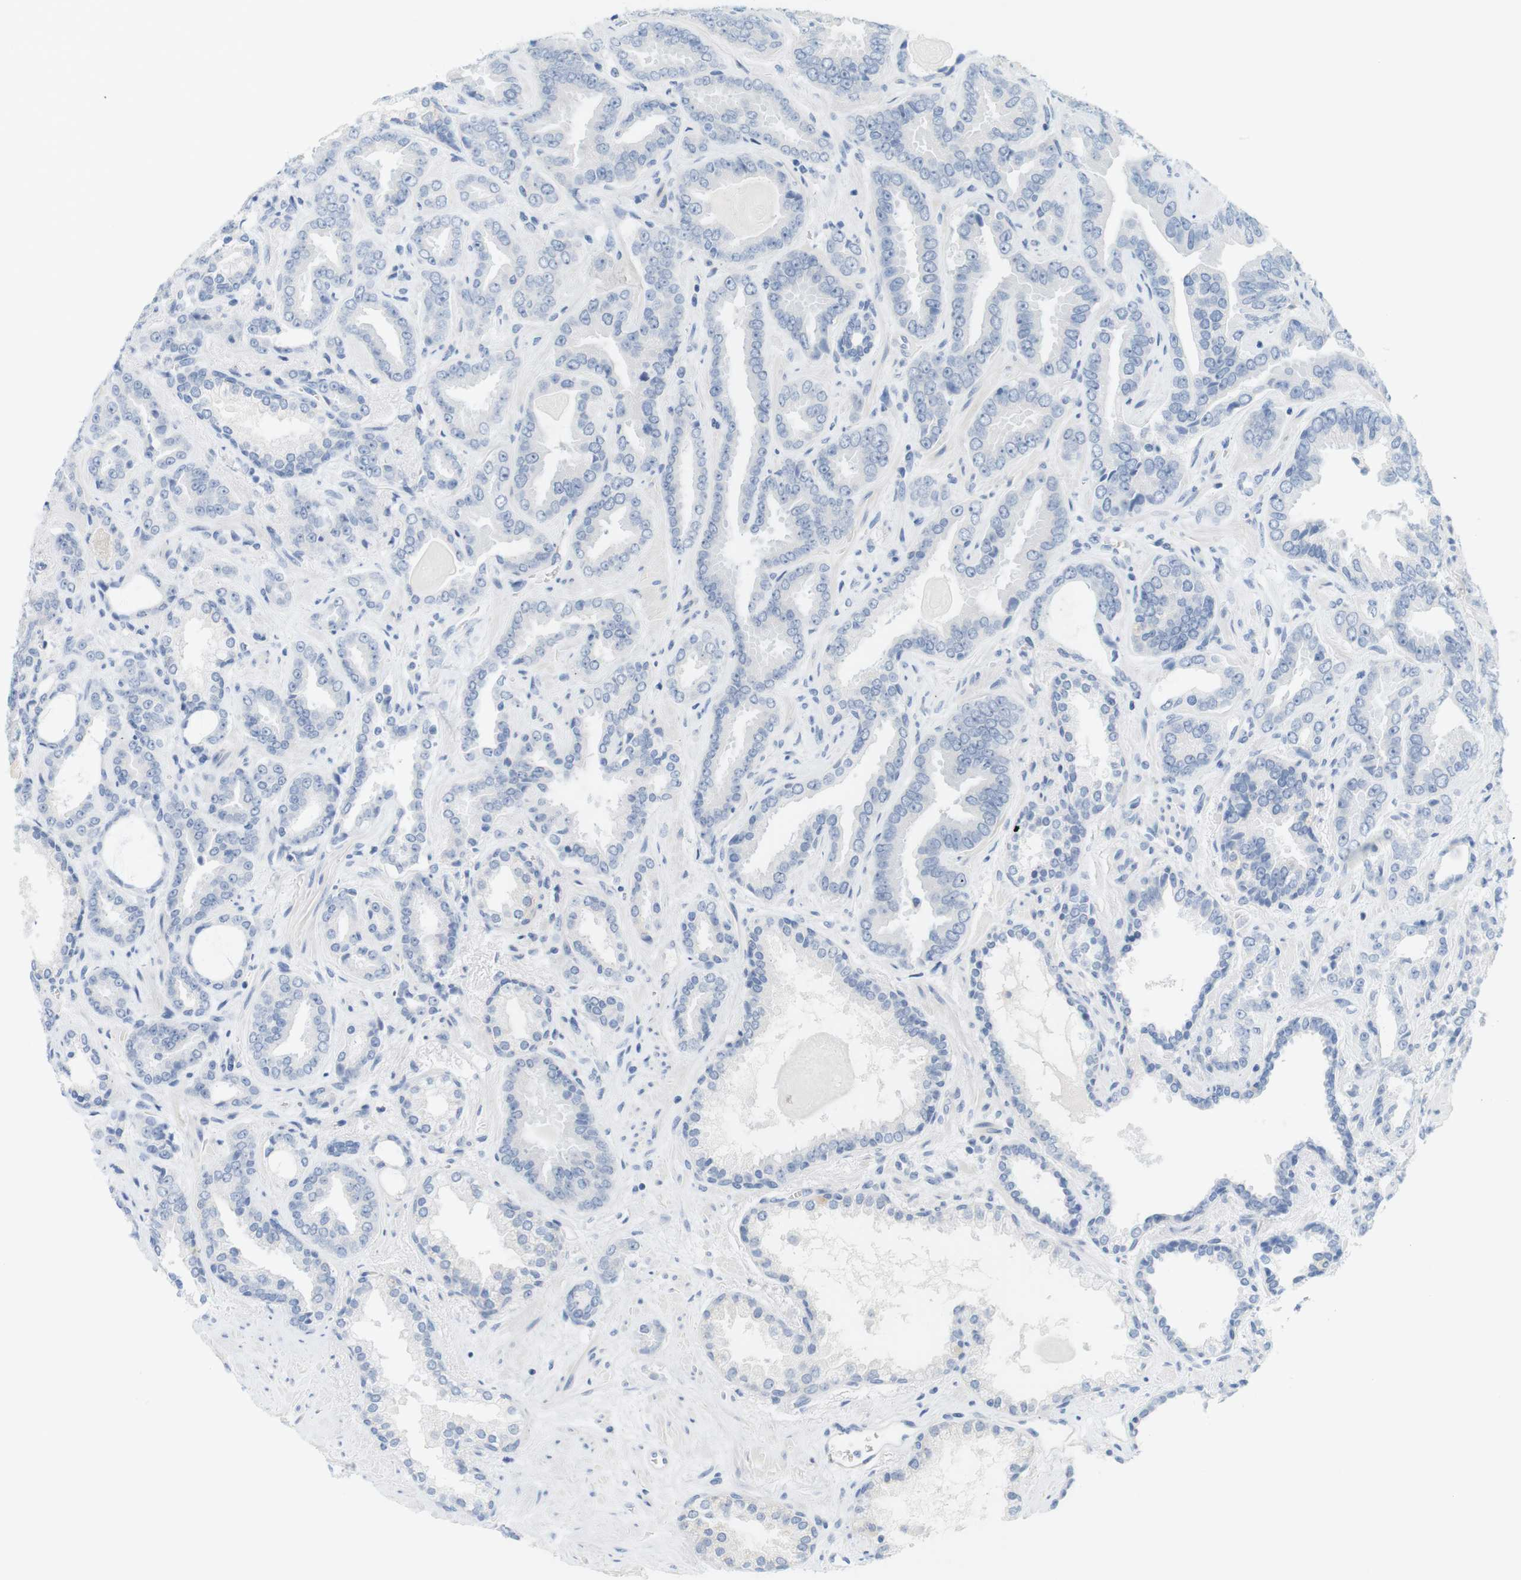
{"staining": {"intensity": "negative", "quantity": "none", "location": "none"}, "tissue": "prostate cancer", "cell_type": "Tumor cells", "image_type": "cancer", "snomed": [{"axis": "morphology", "description": "Adenocarcinoma, Low grade"}, {"axis": "topography", "description": "Prostate"}], "caption": "Tumor cells are negative for brown protein staining in prostate cancer.", "gene": "RGS9", "patient": {"sex": "male", "age": 60}}